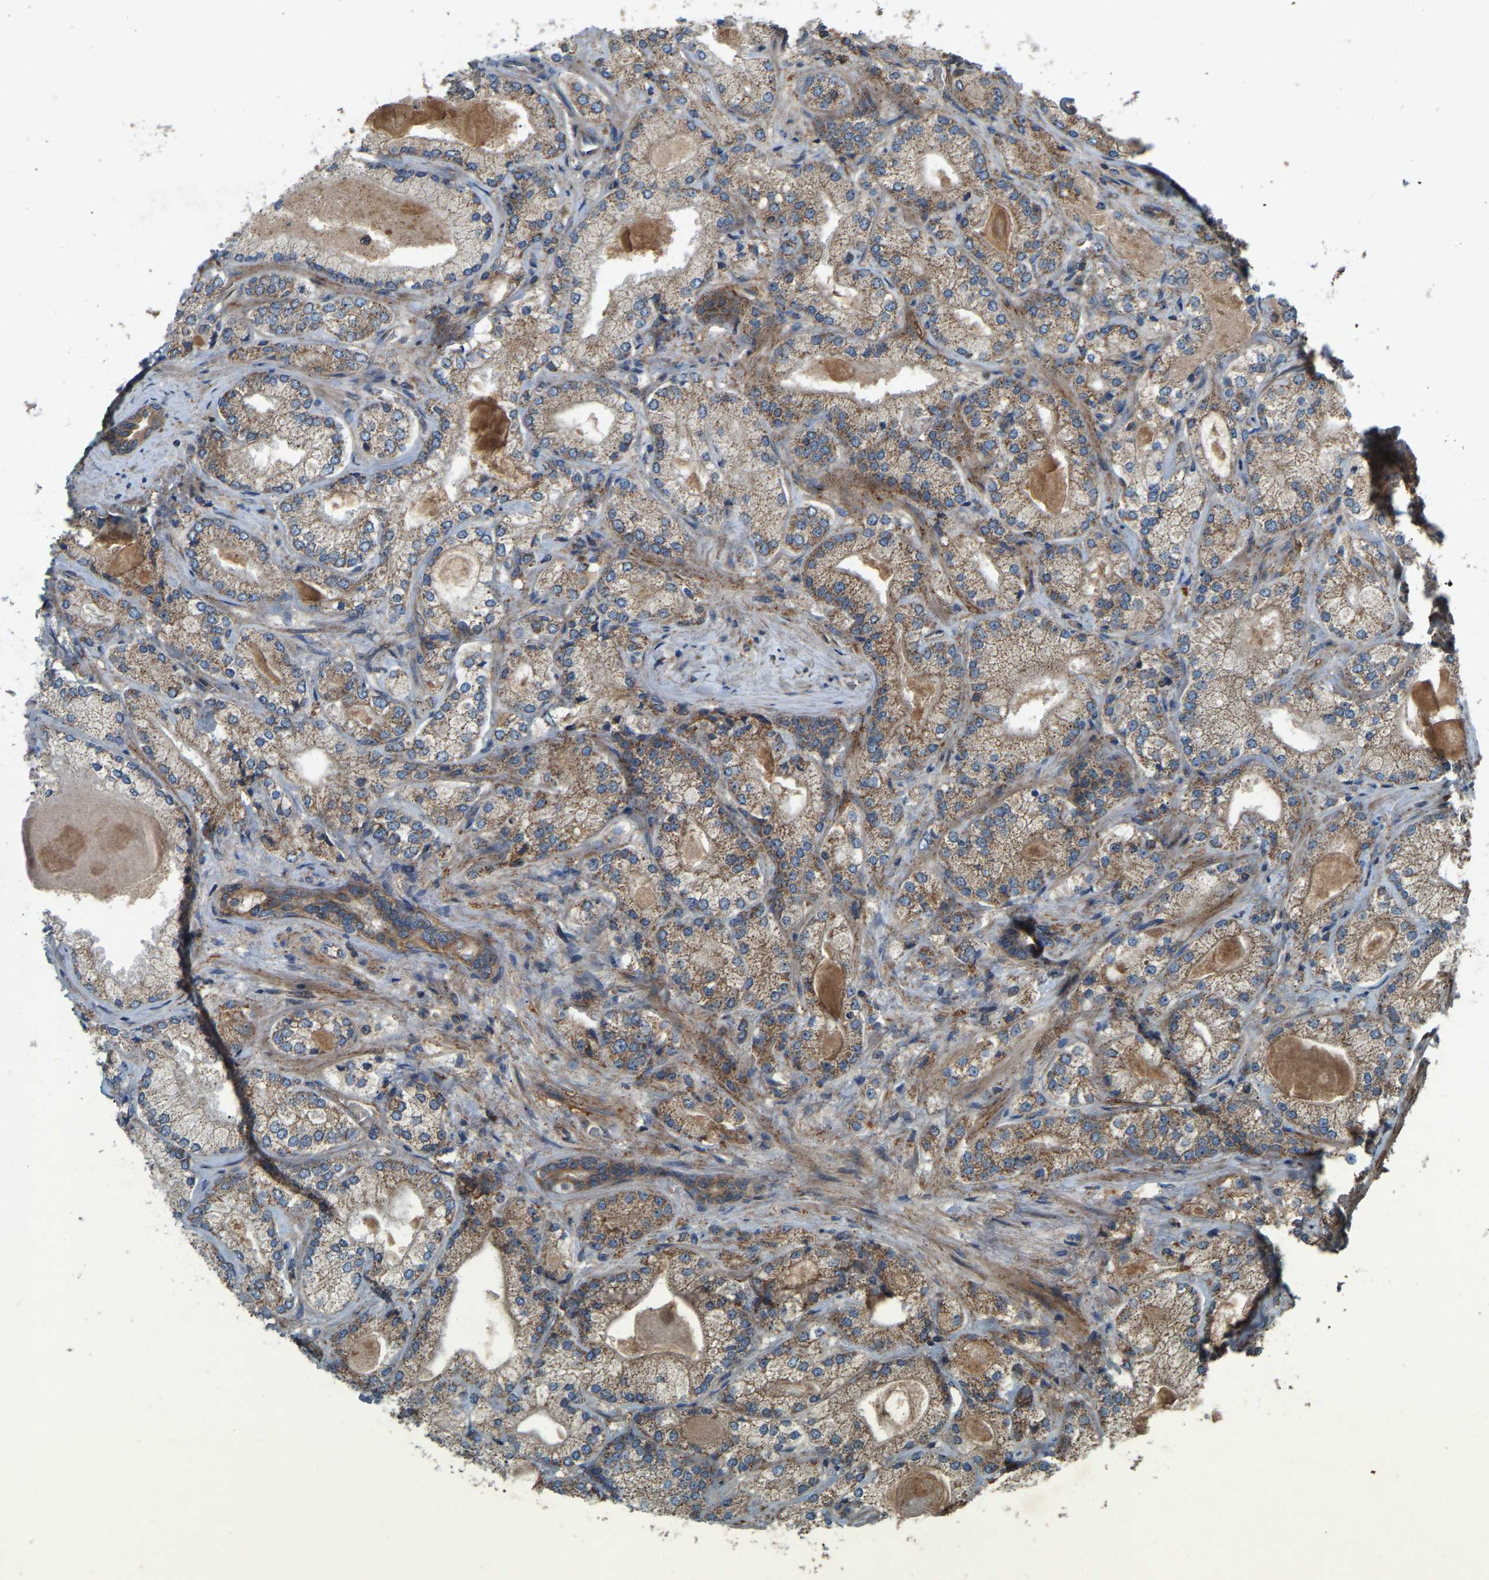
{"staining": {"intensity": "moderate", "quantity": ">75%", "location": "cytoplasmic/membranous"}, "tissue": "prostate cancer", "cell_type": "Tumor cells", "image_type": "cancer", "snomed": [{"axis": "morphology", "description": "Adenocarcinoma, Low grade"}, {"axis": "topography", "description": "Prostate"}], "caption": "Immunohistochemical staining of prostate cancer displays medium levels of moderate cytoplasmic/membranous positivity in about >75% of tumor cells.", "gene": "SAMD9L", "patient": {"sex": "male", "age": 65}}